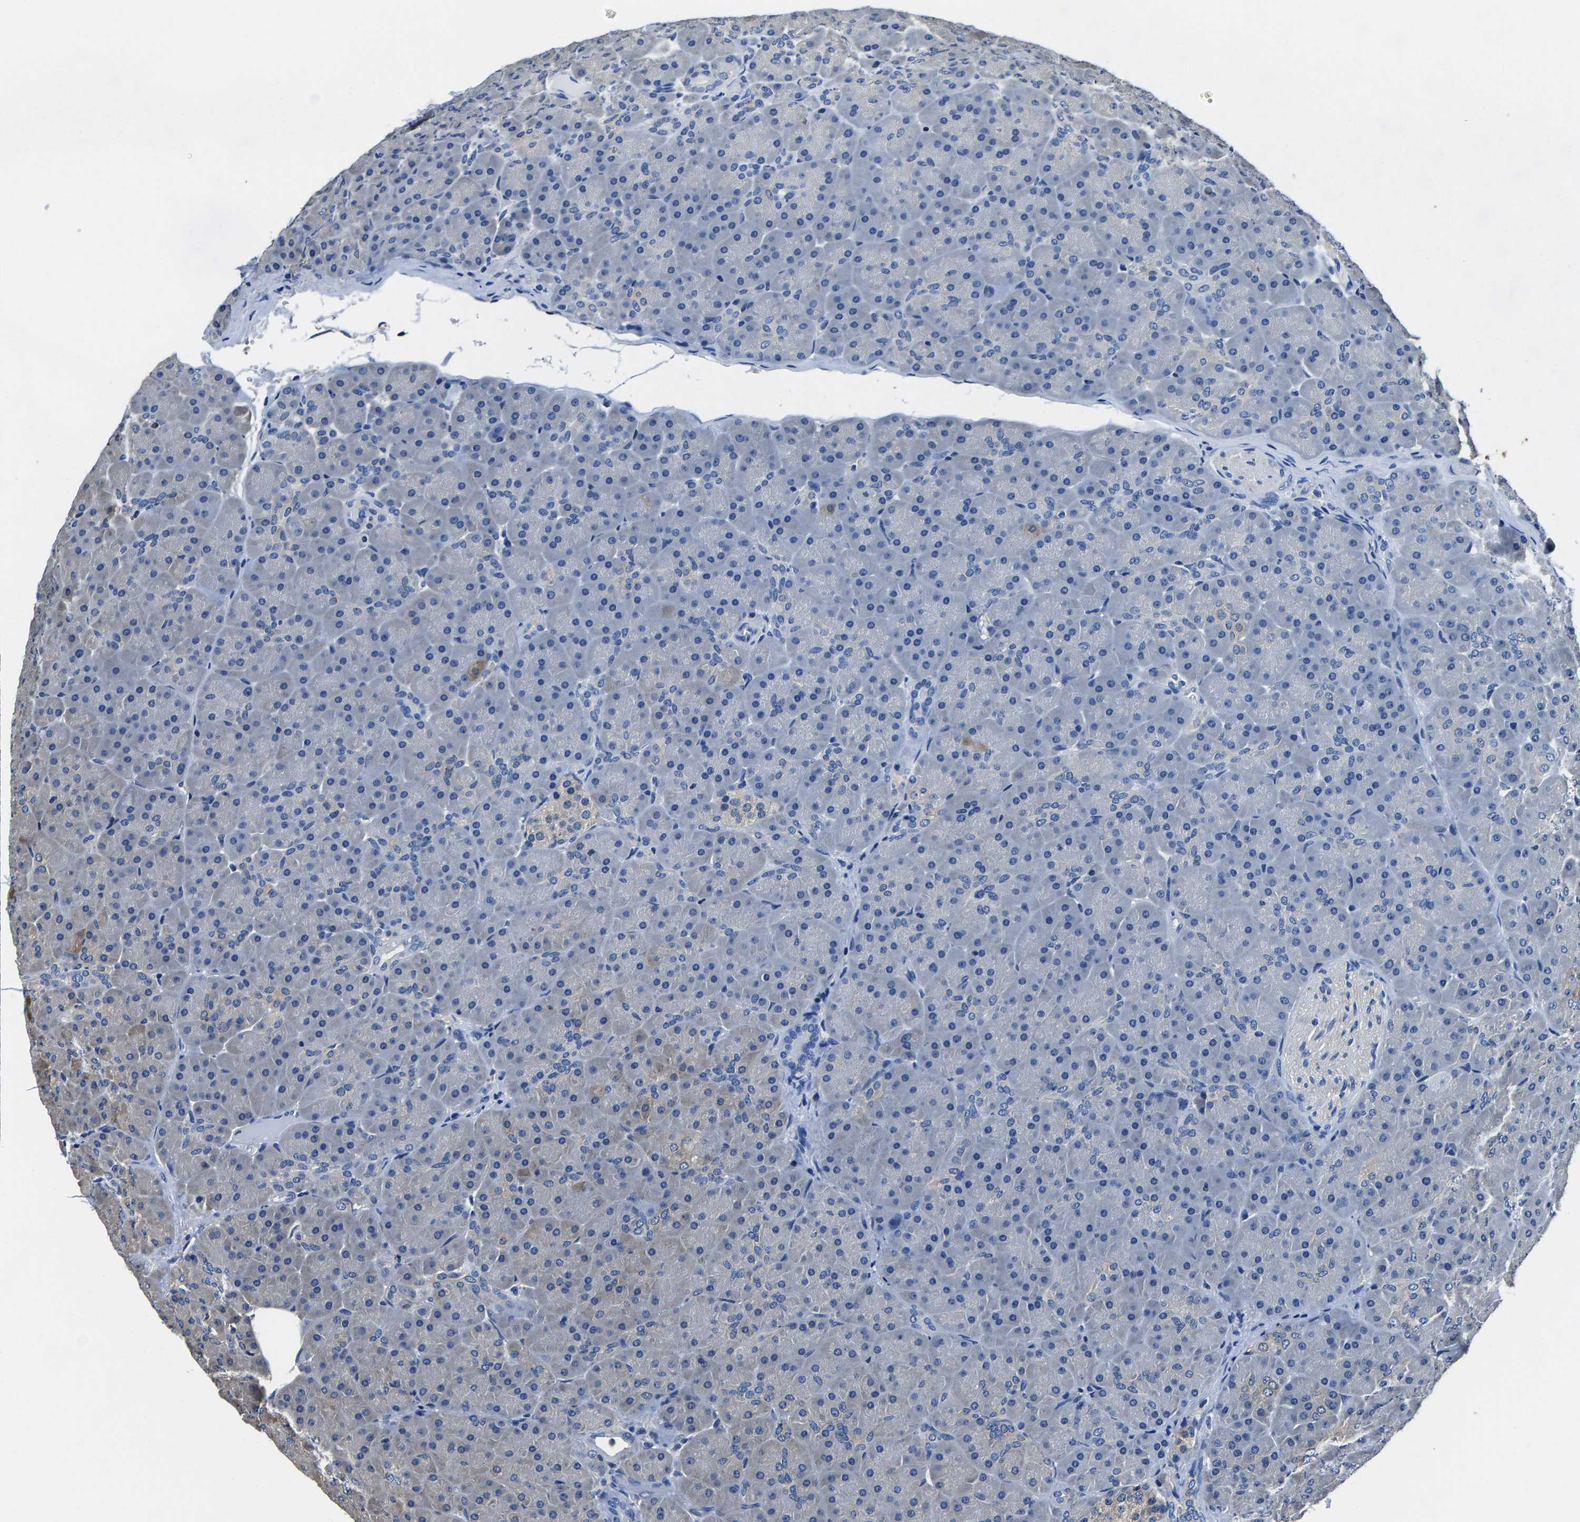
{"staining": {"intensity": "negative", "quantity": "none", "location": "none"}, "tissue": "pancreas", "cell_type": "Exocrine glandular cells", "image_type": "normal", "snomed": [{"axis": "morphology", "description": "Normal tissue, NOS"}, {"axis": "topography", "description": "Pancreas"}], "caption": "High magnification brightfield microscopy of unremarkable pancreas stained with DAB (brown) and counterstained with hematoxylin (blue): exocrine glandular cells show no significant expression.", "gene": "ALDOB", "patient": {"sex": "male", "age": 66}}